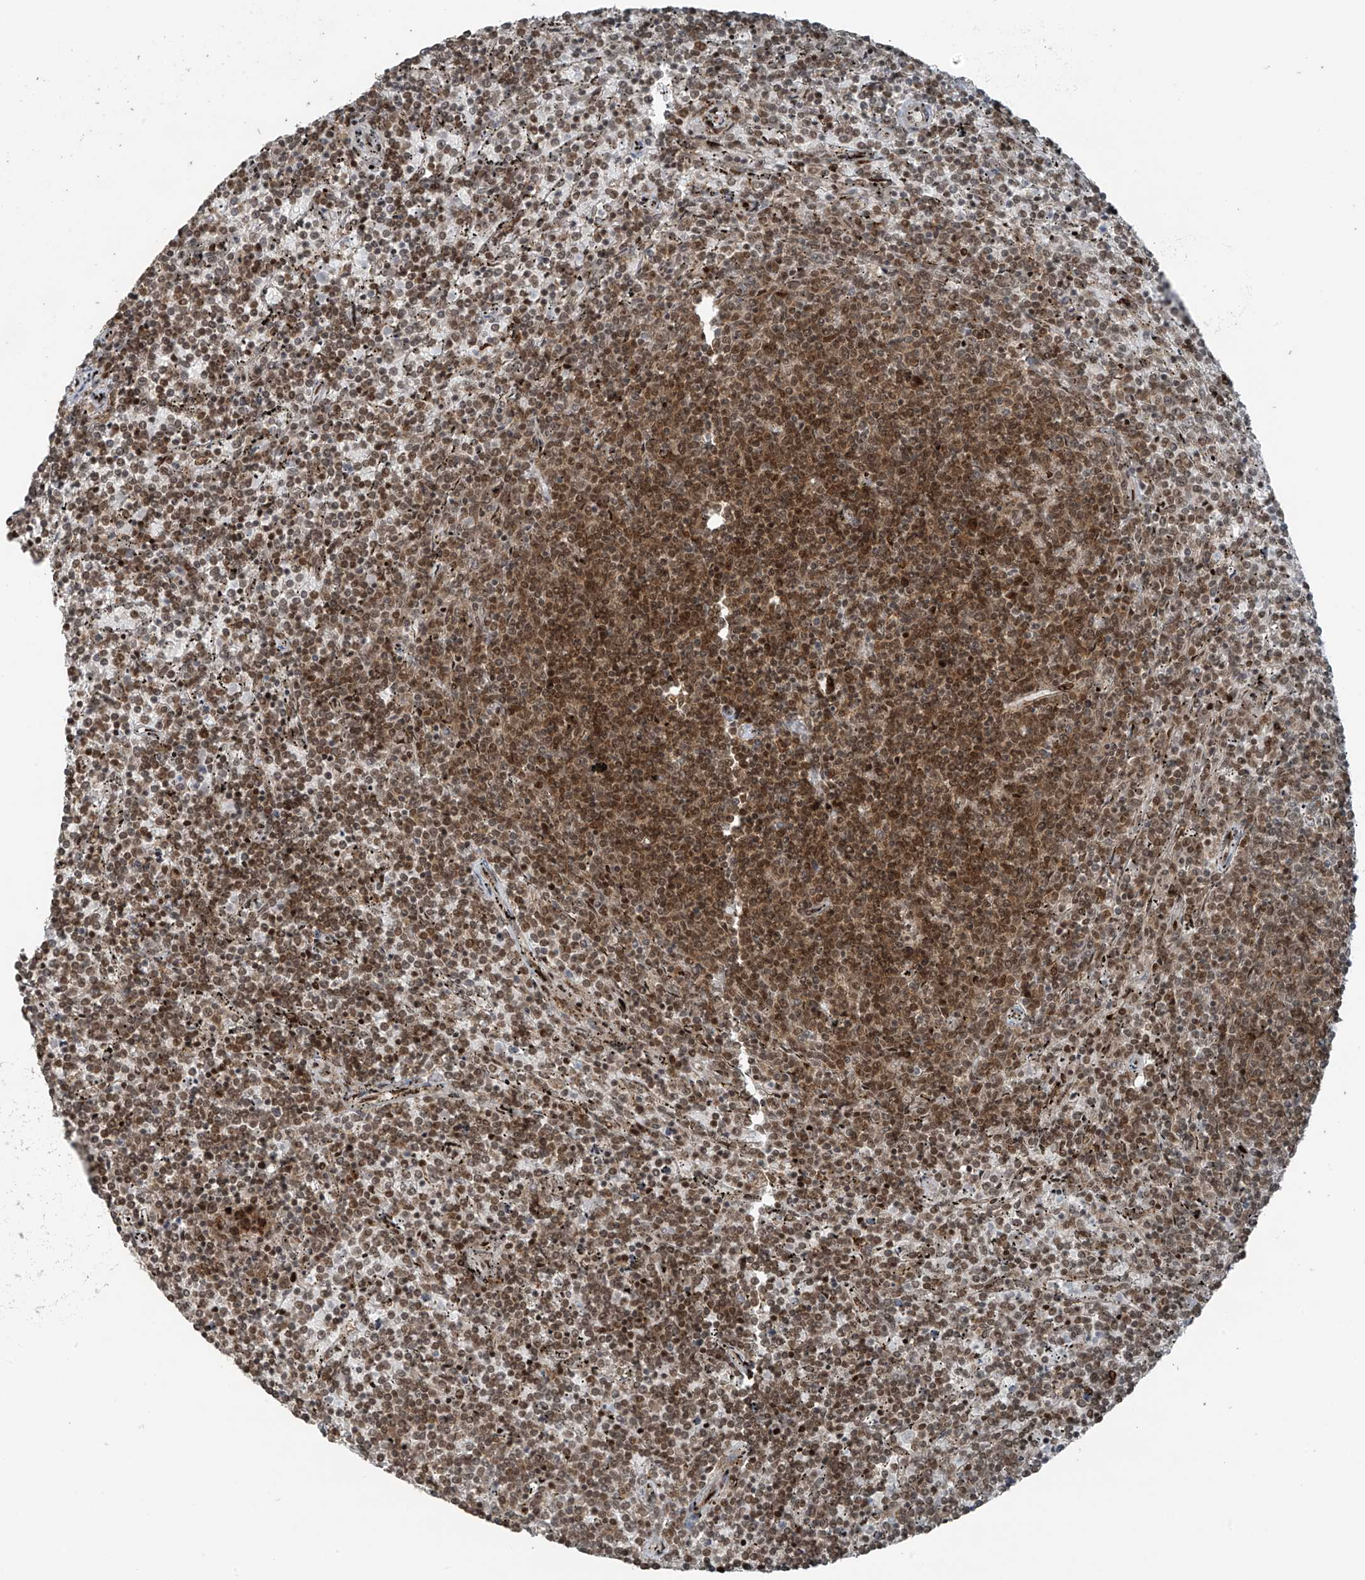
{"staining": {"intensity": "moderate", "quantity": ">75%", "location": "cytoplasmic/membranous,nuclear"}, "tissue": "lymphoma", "cell_type": "Tumor cells", "image_type": "cancer", "snomed": [{"axis": "morphology", "description": "Malignant lymphoma, non-Hodgkin's type, Low grade"}, {"axis": "topography", "description": "Spleen"}], "caption": "An immunohistochemistry photomicrograph of neoplastic tissue is shown. Protein staining in brown shows moderate cytoplasmic/membranous and nuclear positivity in low-grade malignant lymphoma, non-Hodgkin's type within tumor cells.", "gene": "PCNP", "patient": {"sex": "female", "age": 50}}